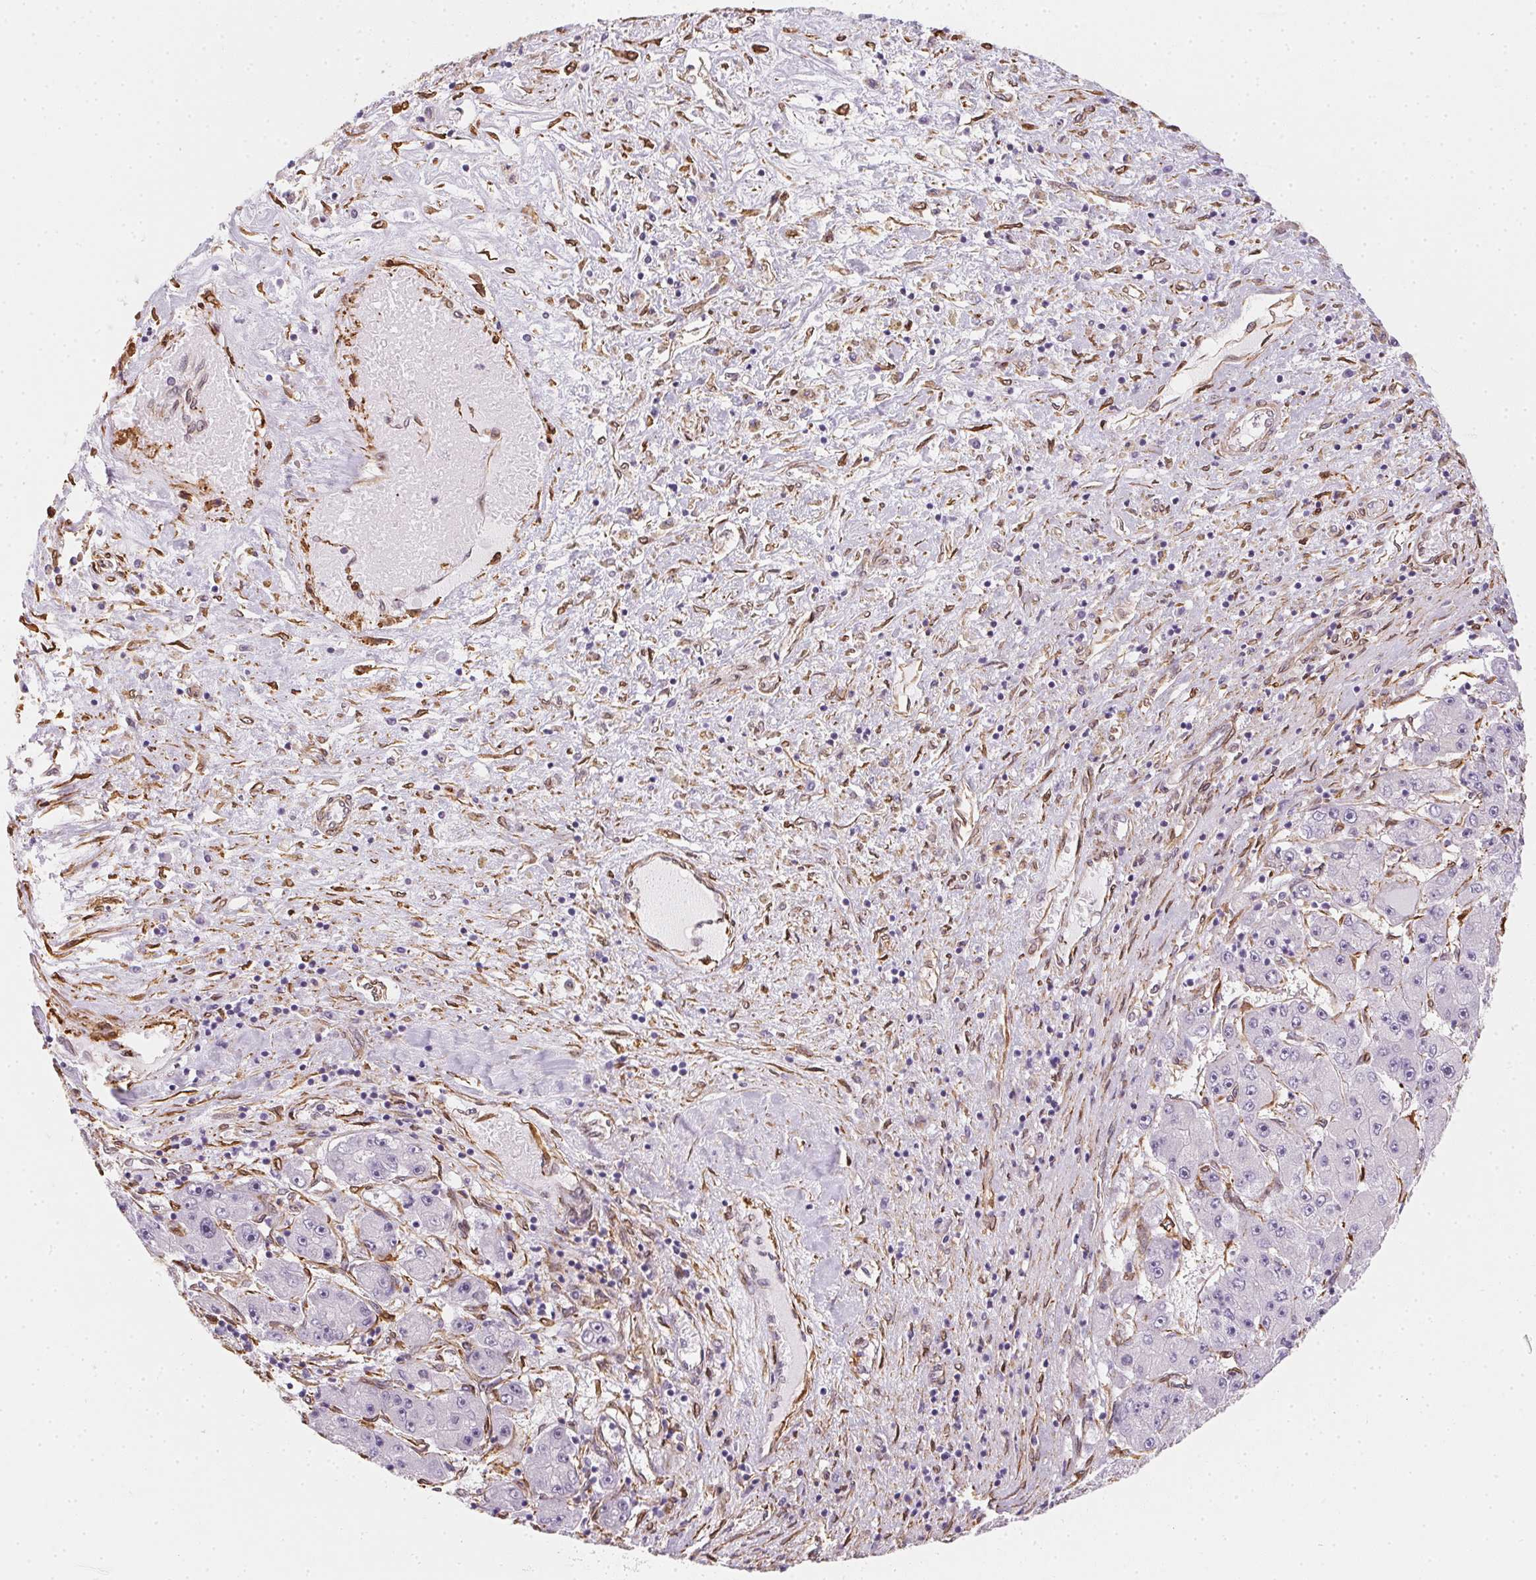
{"staining": {"intensity": "negative", "quantity": "none", "location": "none"}, "tissue": "liver cancer", "cell_type": "Tumor cells", "image_type": "cancer", "snomed": [{"axis": "morphology", "description": "Carcinoma, Hepatocellular, NOS"}, {"axis": "topography", "description": "Liver"}], "caption": "This histopathology image is of liver cancer (hepatocellular carcinoma) stained with immunohistochemistry (IHC) to label a protein in brown with the nuclei are counter-stained blue. There is no expression in tumor cells.", "gene": "RSBN1", "patient": {"sex": "female", "age": 61}}